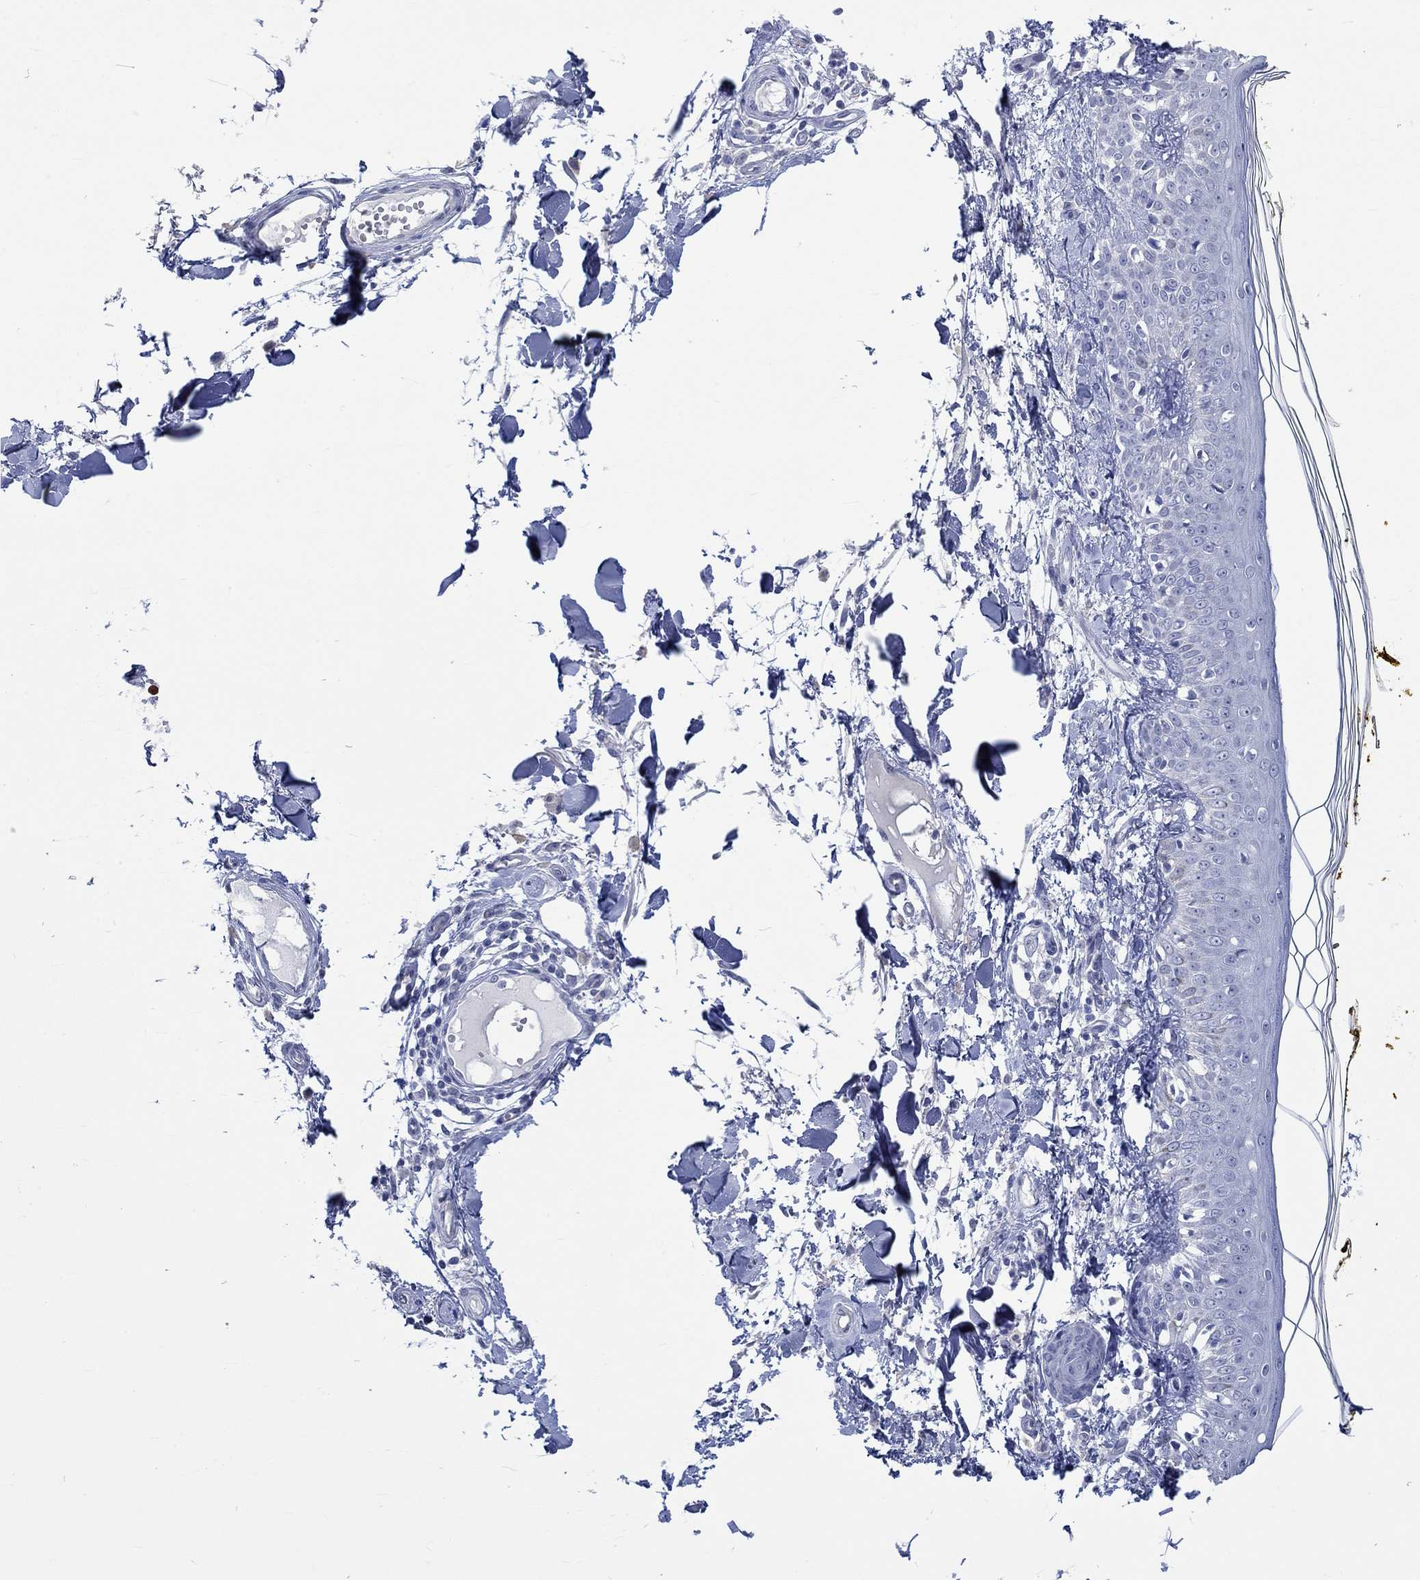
{"staining": {"intensity": "negative", "quantity": "none", "location": "none"}, "tissue": "skin", "cell_type": "Fibroblasts", "image_type": "normal", "snomed": [{"axis": "morphology", "description": "Normal tissue, NOS"}, {"axis": "topography", "description": "Skin"}], "caption": "There is no significant positivity in fibroblasts of skin. (DAB immunohistochemistry, high magnification).", "gene": "C4orf47", "patient": {"sex": "male", "age": 76}}